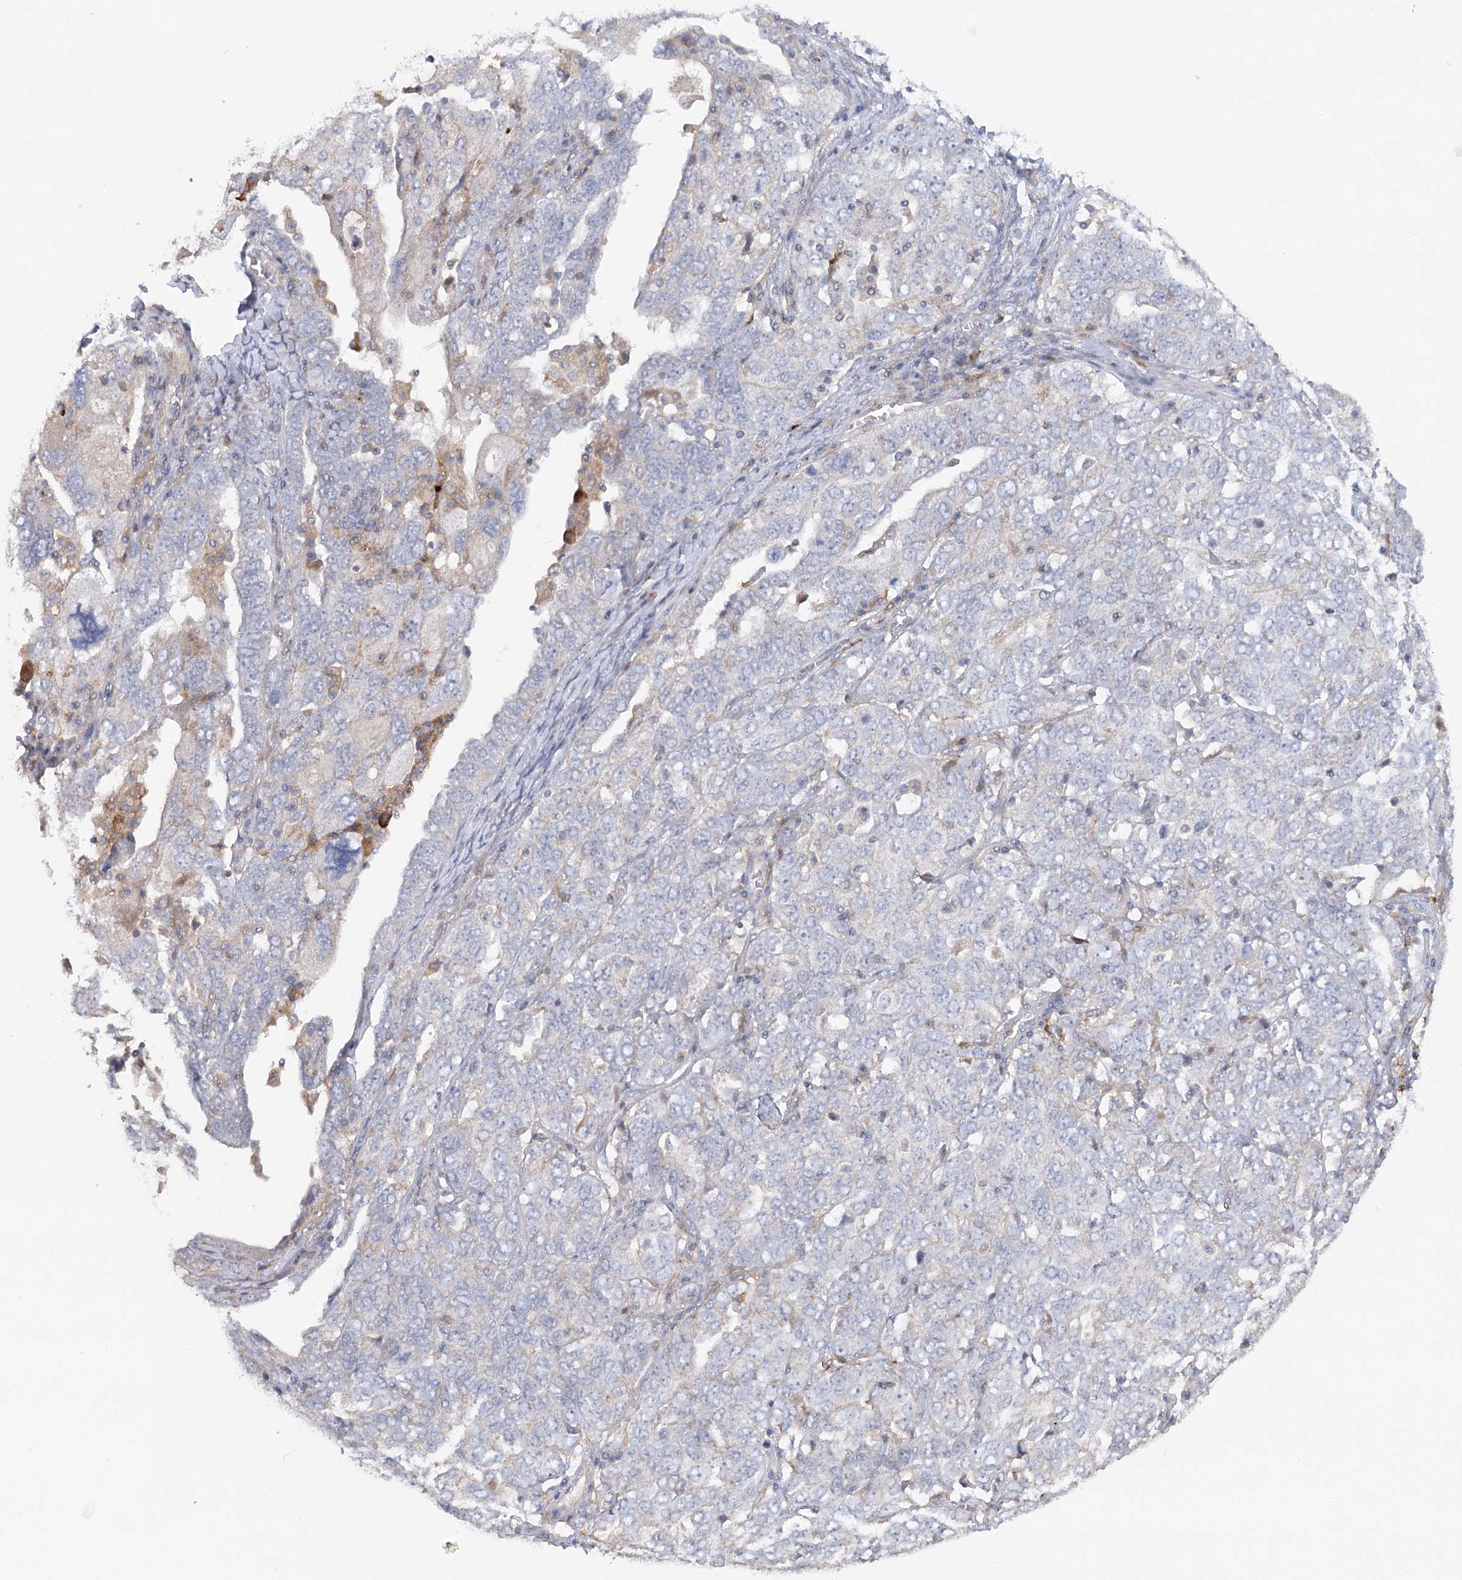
{"staining": {"intensity": "negative", "quantity": "none", "location": "none"}, "tissue": "ovarian cancer", "cell_type": "Tumor cells", "image_type": "cancer", "snomed": [{"axis": "morphology", "description": "Carcinoma, endometroid"}, {"axis": "topography", "description": "Ovary"}], "caption": "The image shows no significant expression in tumor cells of ovarian cancer.", "gene": "SCN11A", "patient": {"sex": "female", "age": 62}}